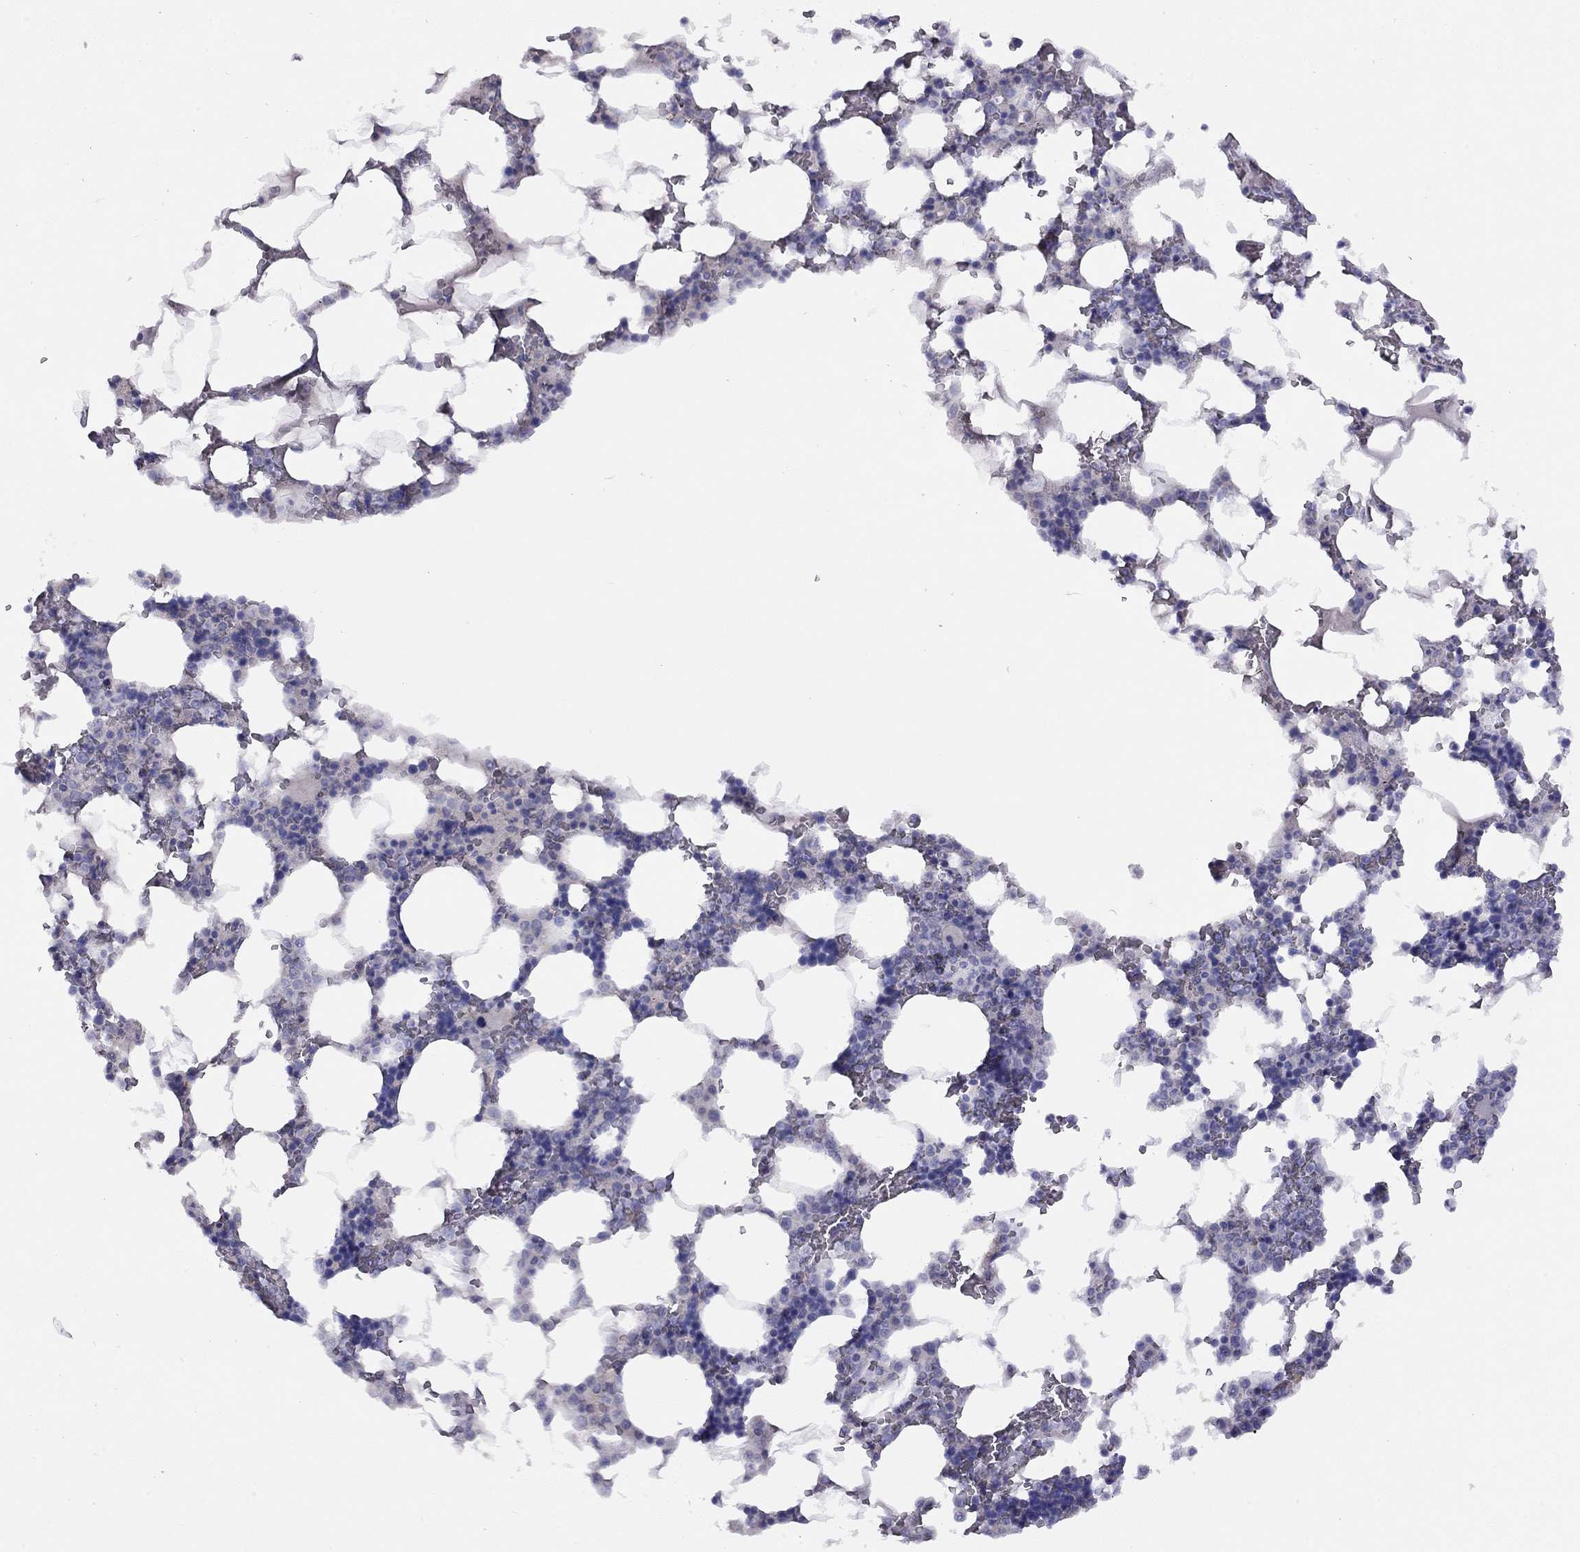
{"staining": {"intensity": "negative", "quantity": "none", "location": "none"}, "tissue": "bone marrow", "cell_type": "Hematopoietic cells", "image_type": "normal", "snomed": [{"axis": "morphology", "description": "Normal tissue, NOS"}, {"axis": "topography", "description": "Bone marrow"}], "caption": "There is no significant staining in hematopoietic cells of bone marrow. (Brightfield microscopy of DAB immunohistochemistry at high magnification).", "gene": "CPNE4", "patient": {"sex": "male", "age": 51}}